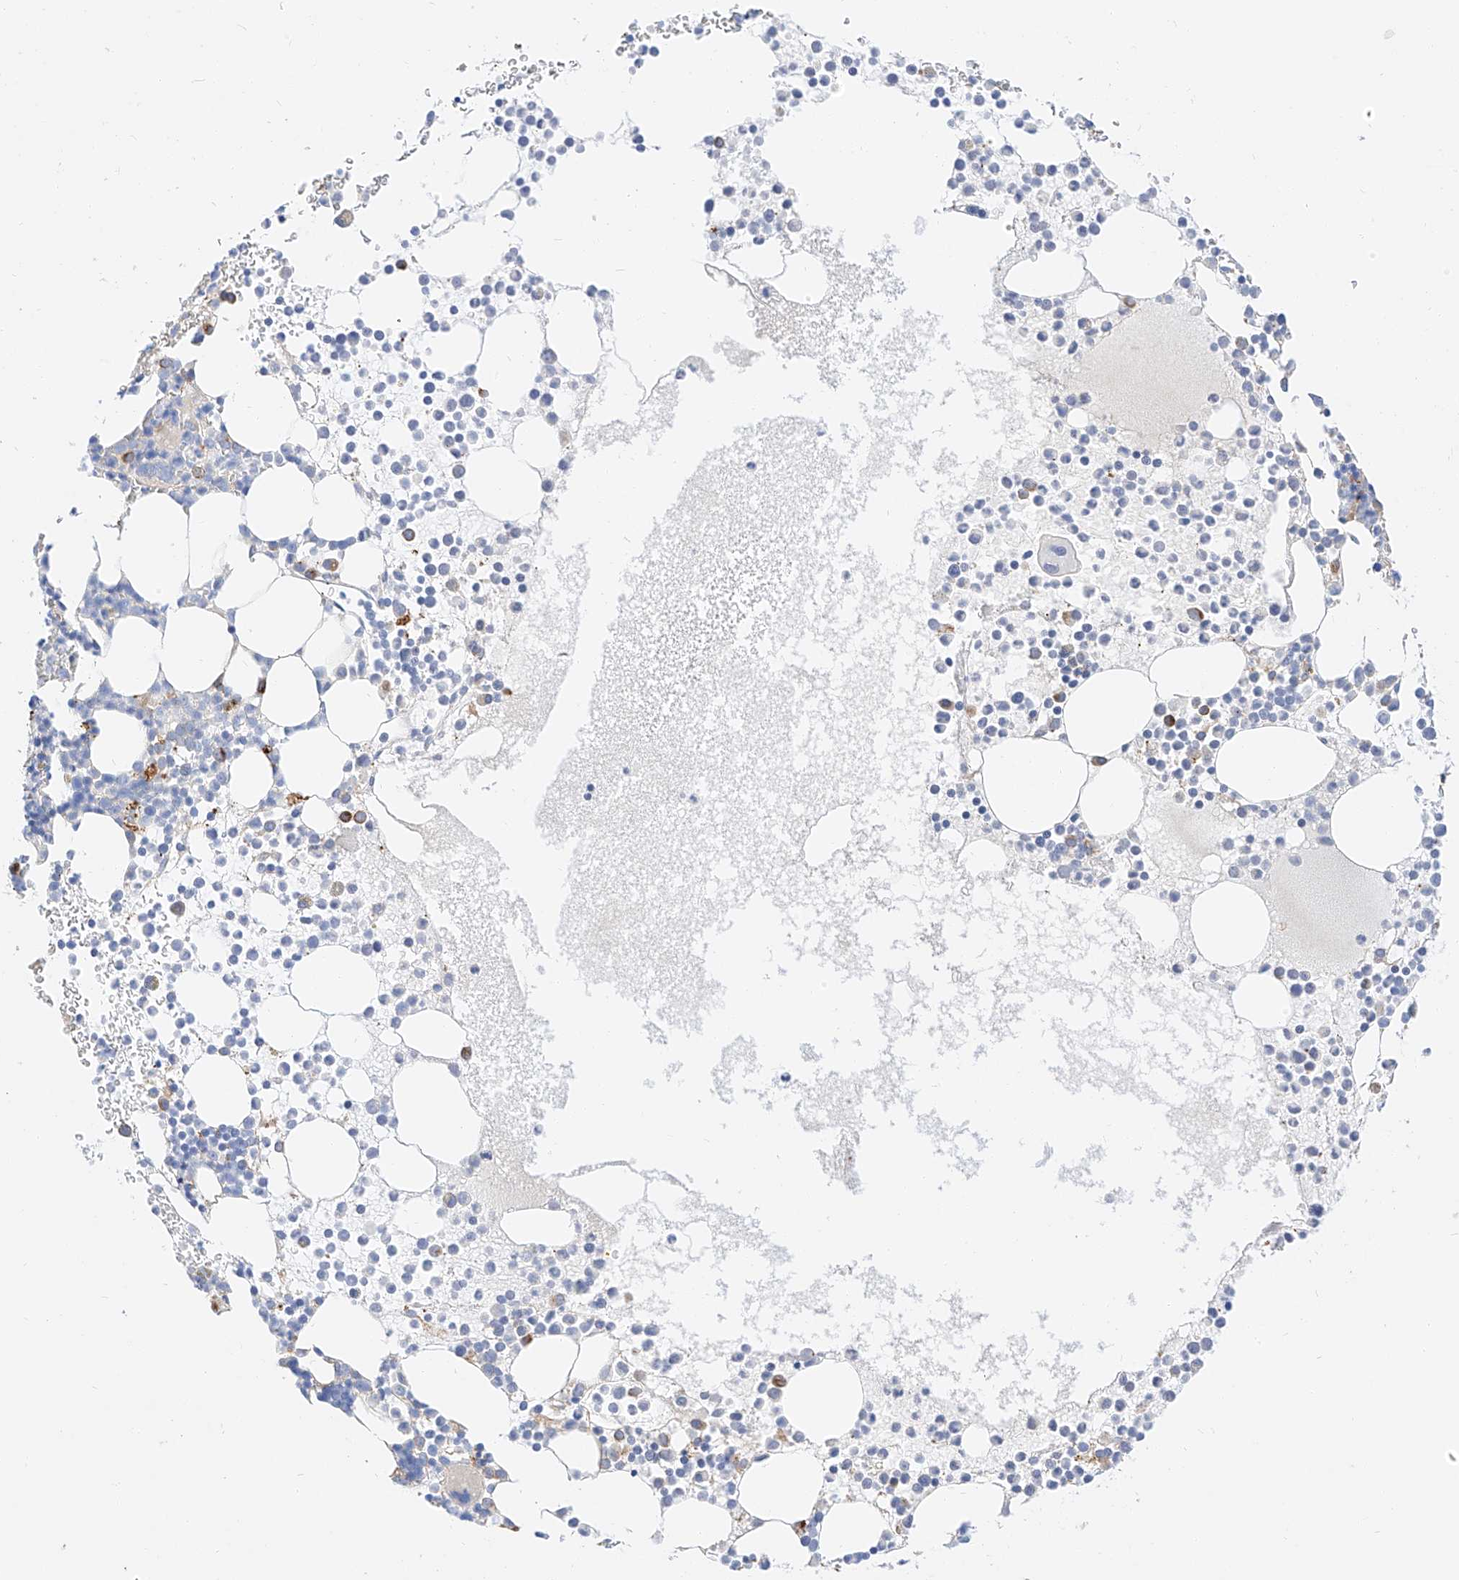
{"staining": {"intensity": "moderate", "quantity": "<25%", "location": "cytoplasmic/membranous"}, "tissue": "bone marrow", "cell_type": "Hematopoietic cells", "image_type": "normal", "snomed": [{"axis": "morphology", "description": "Normal tissue, NOS"}, {"axis": "topography", "description": "Bone marrow"}], "caption": "Bone marrow was stained to show a protein in brown. There is low levels of moderate cytoplasmic/membranous staining in about <25% of hematopoietic cells.", "gene": "MAP7", "patient": {"sex": "female", "age": 78}}